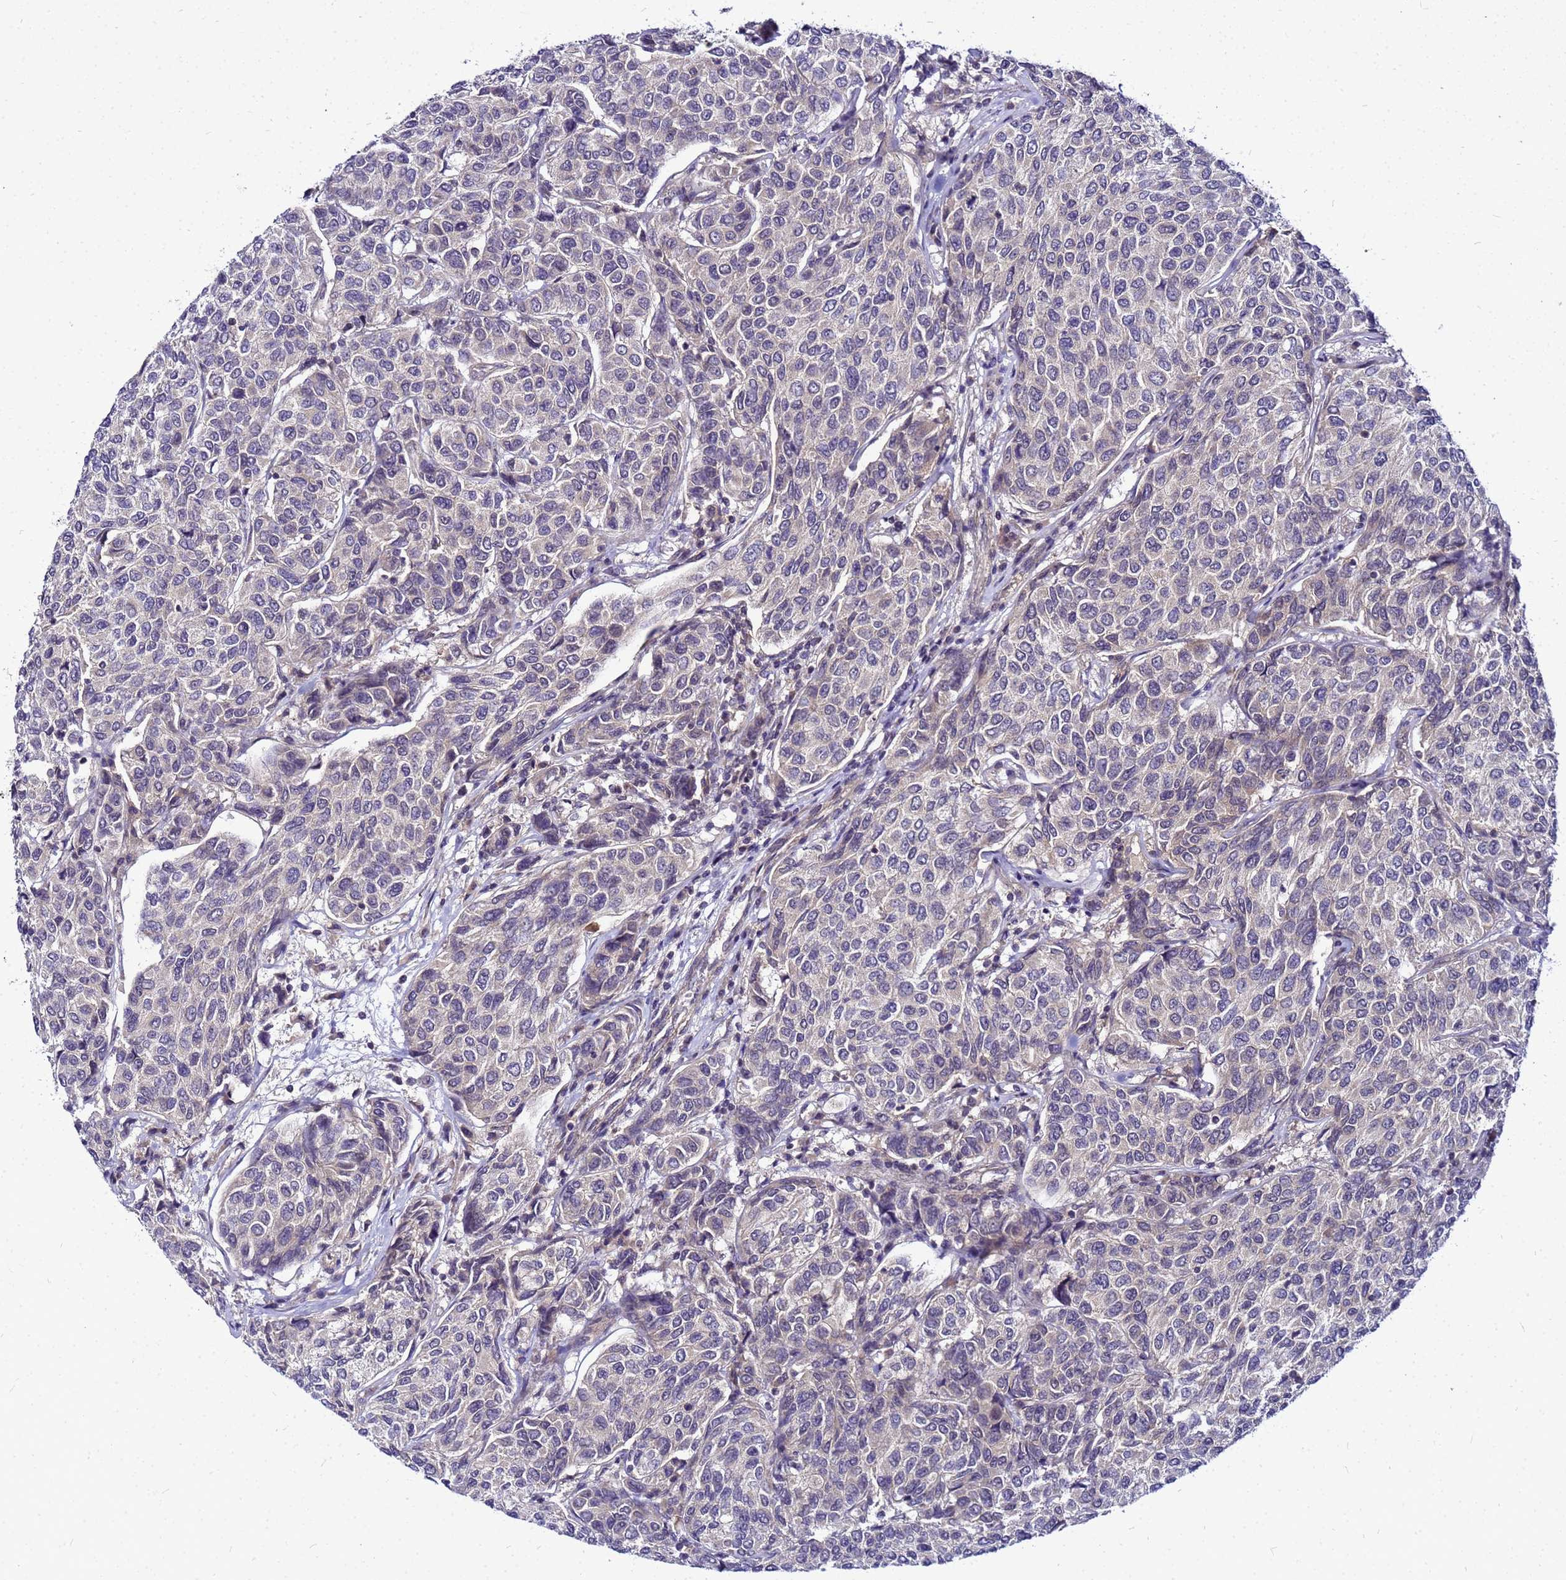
{"staining": {"intensity": "negative", "quantity": "none", "location": "none"}, "tissue": "breast cancer", "cell_type": "Tumor cells", "image_type": "cancer", "snomed": [{"axis": "morphology", "description": "Duct carcinoma"}, {"axis": "topography", "description": "Breast"}], "caption": "Immunohistochemistry of human breast infiltrating ductal carcinoma shows no staining in tumor cells.", "gene": "SAT1", "patient": {"sex": "female", "age": 55}}